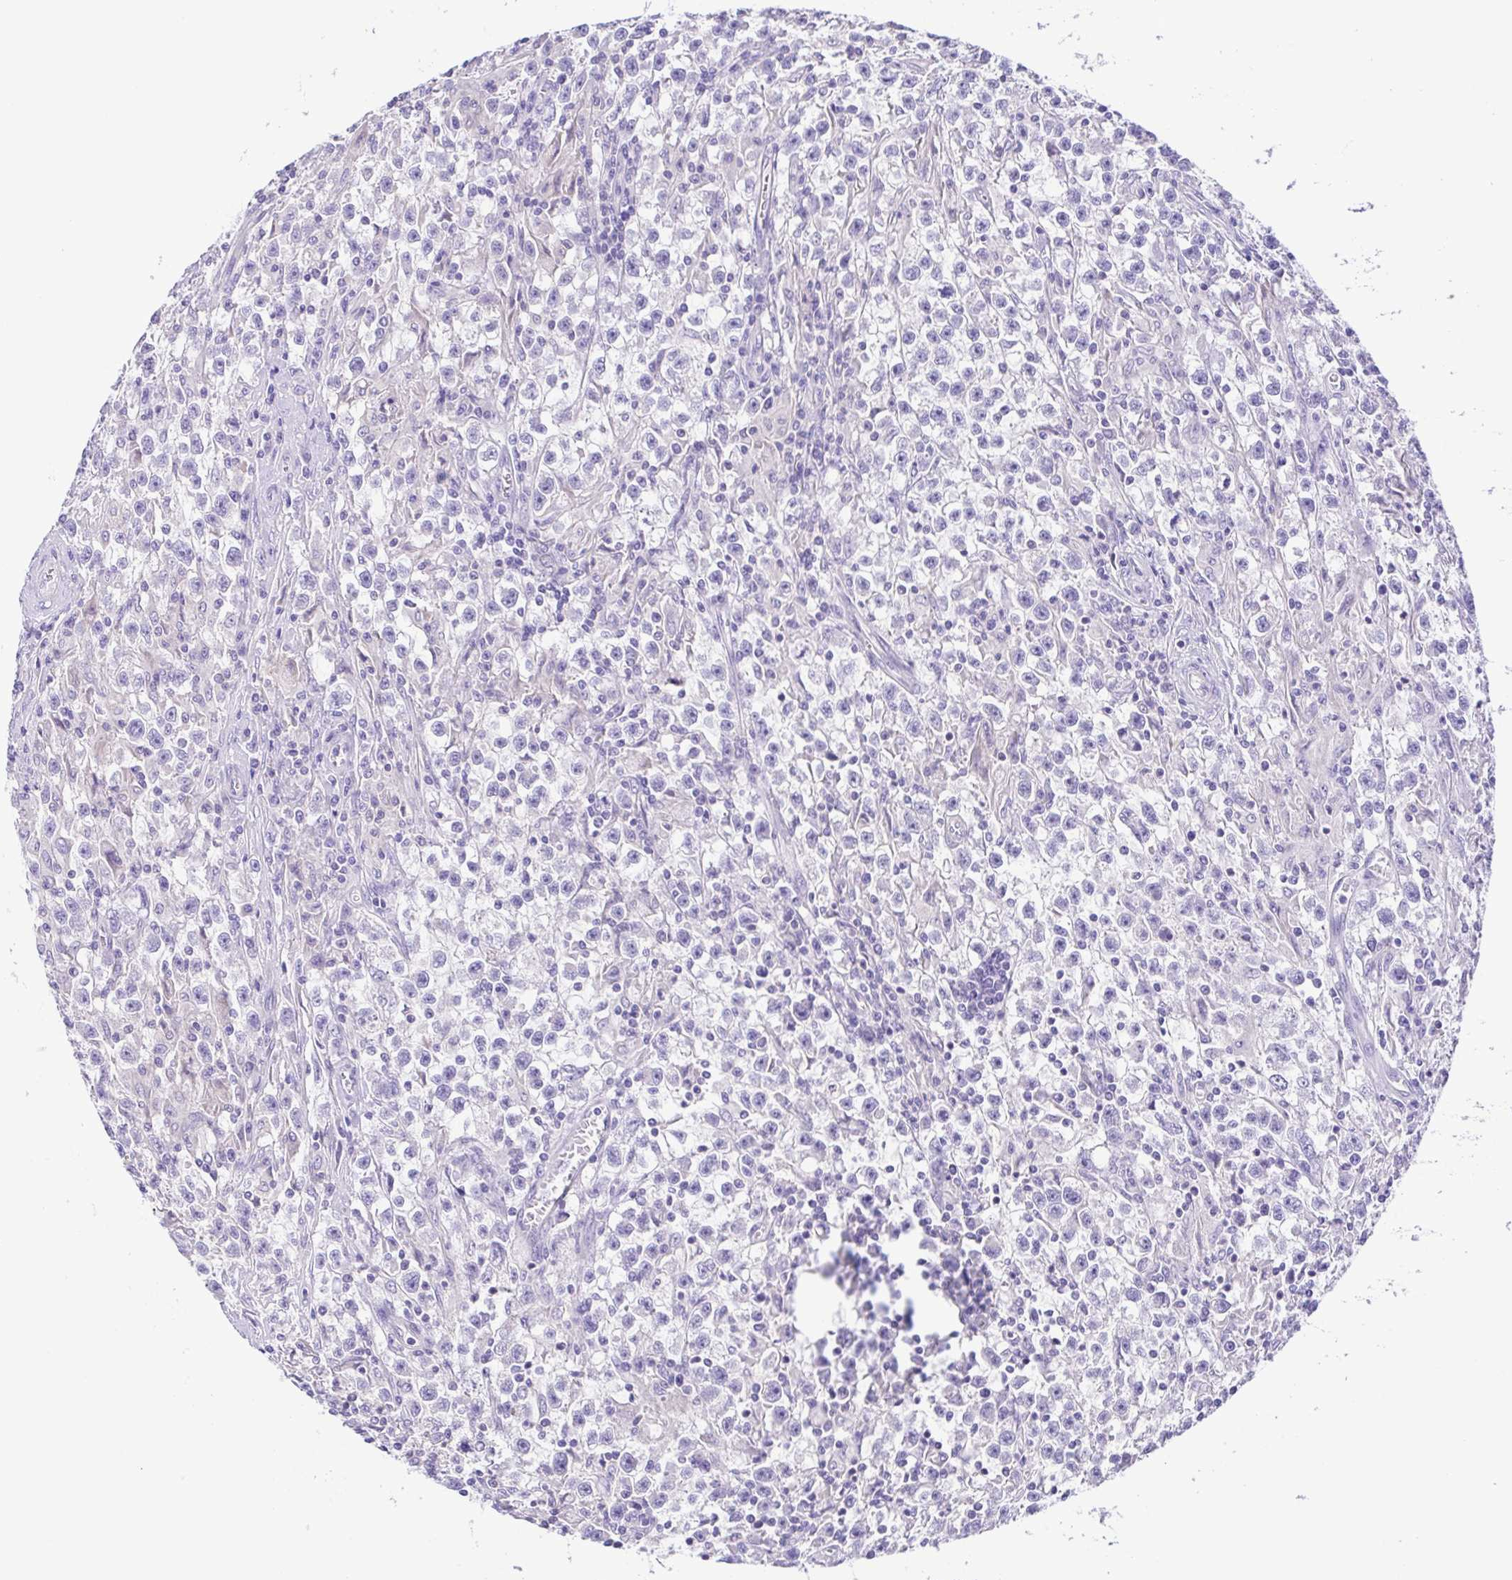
{"staining": {"intensity": "negative", "quantity": "none", "location": "none"}, "tissue": "testis cancer", "cell_type": "Tumor cells", "image_type": "cancer", "snomed": [{"axis": "morphology", "description": "Seminoma, NOS"}, {"axis": "topography", "description": "Testis"}], "caption": "There is no significant expression in tumor cells of testis seminoma. Nuclei are stained in blue.", "gene": "ISM2", "patient": {"sex": "male", "age": 31}}